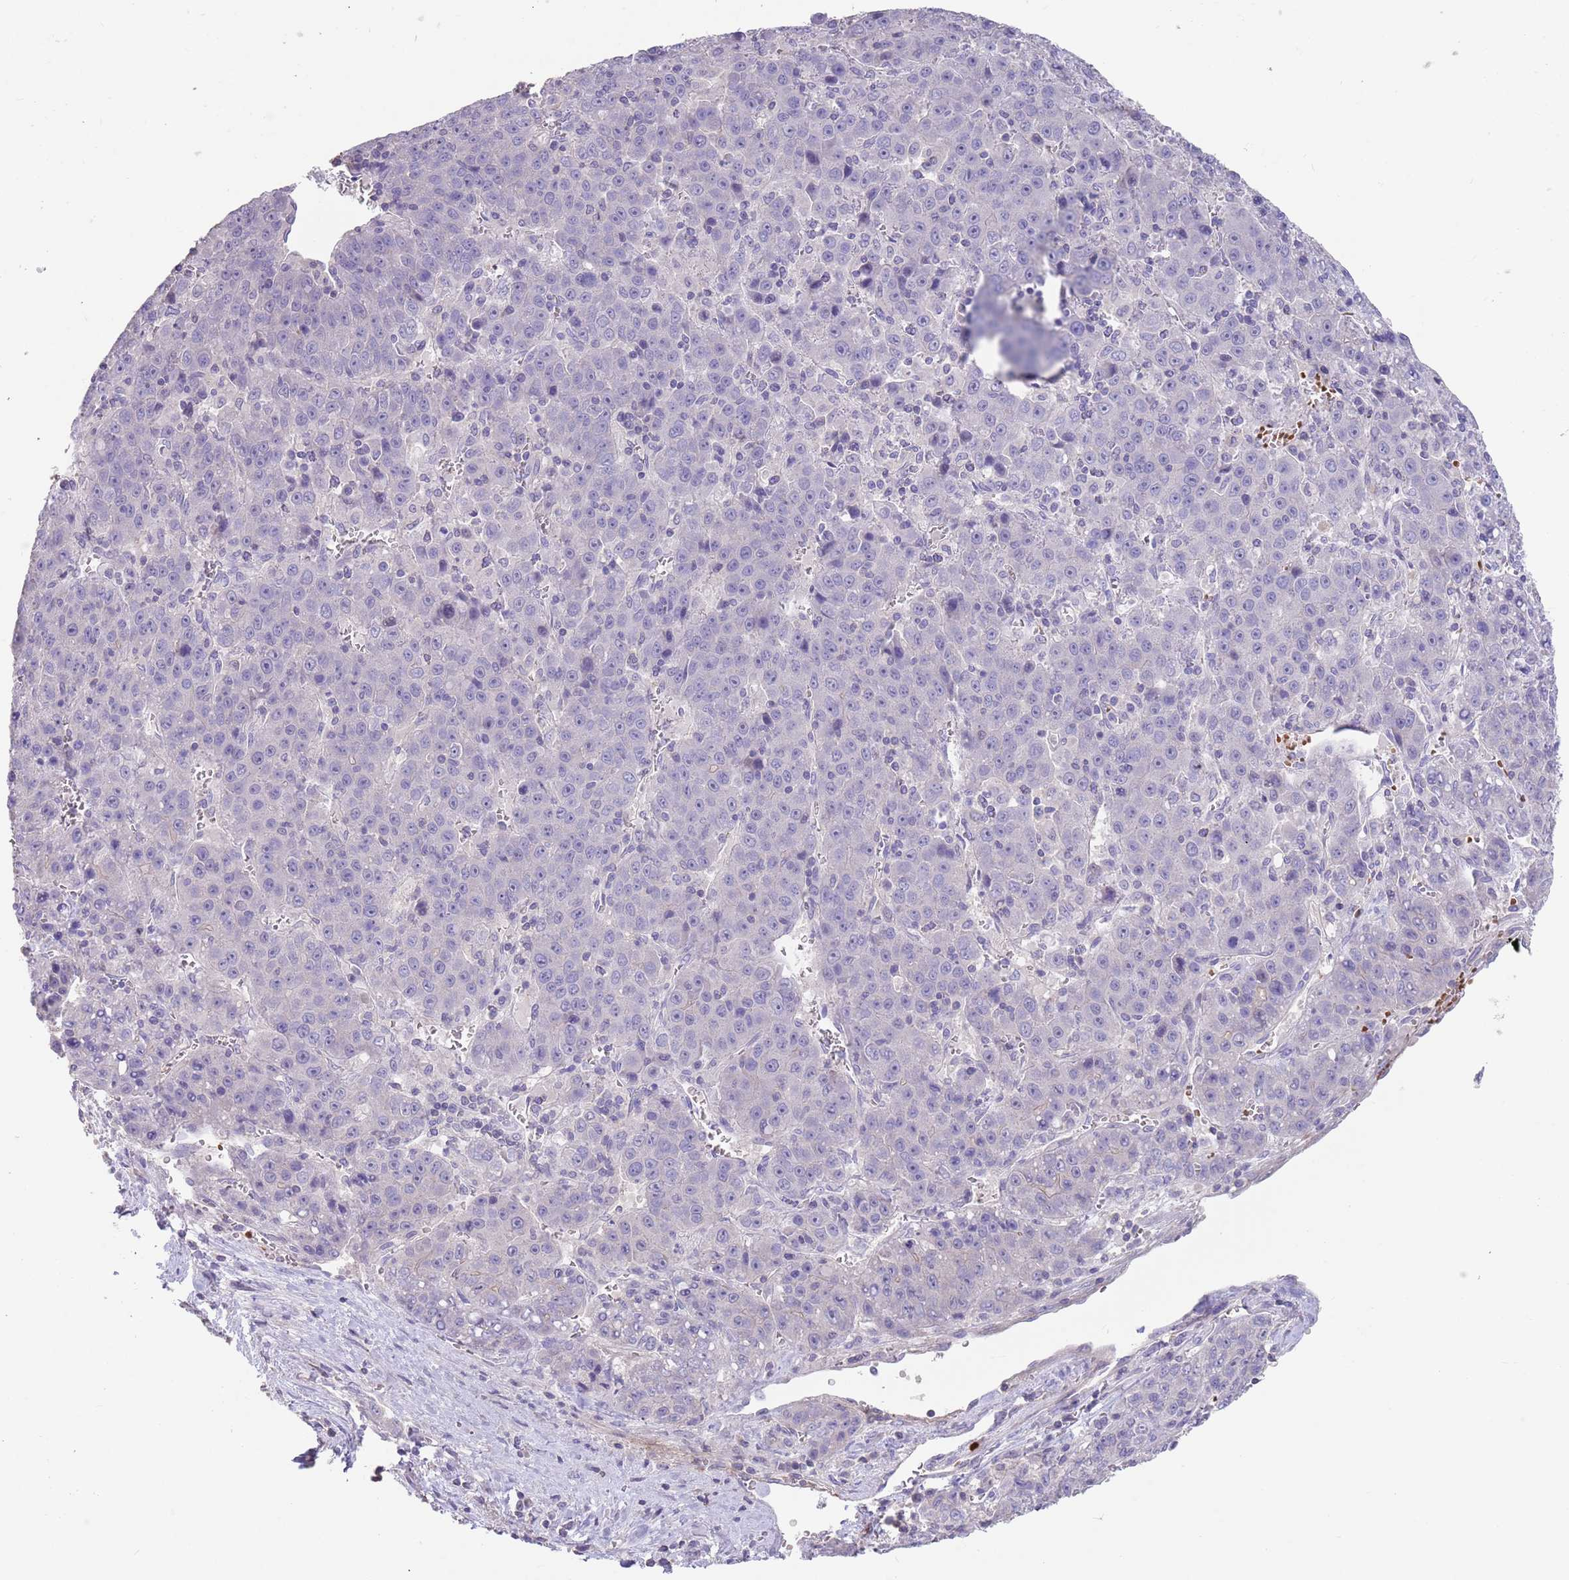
{"staining": {"intensity": "negative", "quantity": "none", "location": "none"}, "tissue": "liver cancer", "cell_type": "Tumor cells", "image_type": "cancer", "snomed": [{"axis": "morphology", "description": "Carcinoma, Hepatocellular, NOS"}, {"axis": "topography", "description": "Liver"}], "caption": "Human liver cancer stained for a protein using immunohistochemistry (IHC) displays no expression in tumor cells.", "gene": "ZNF14", "patient": {"sex": "female", "age": 53}}